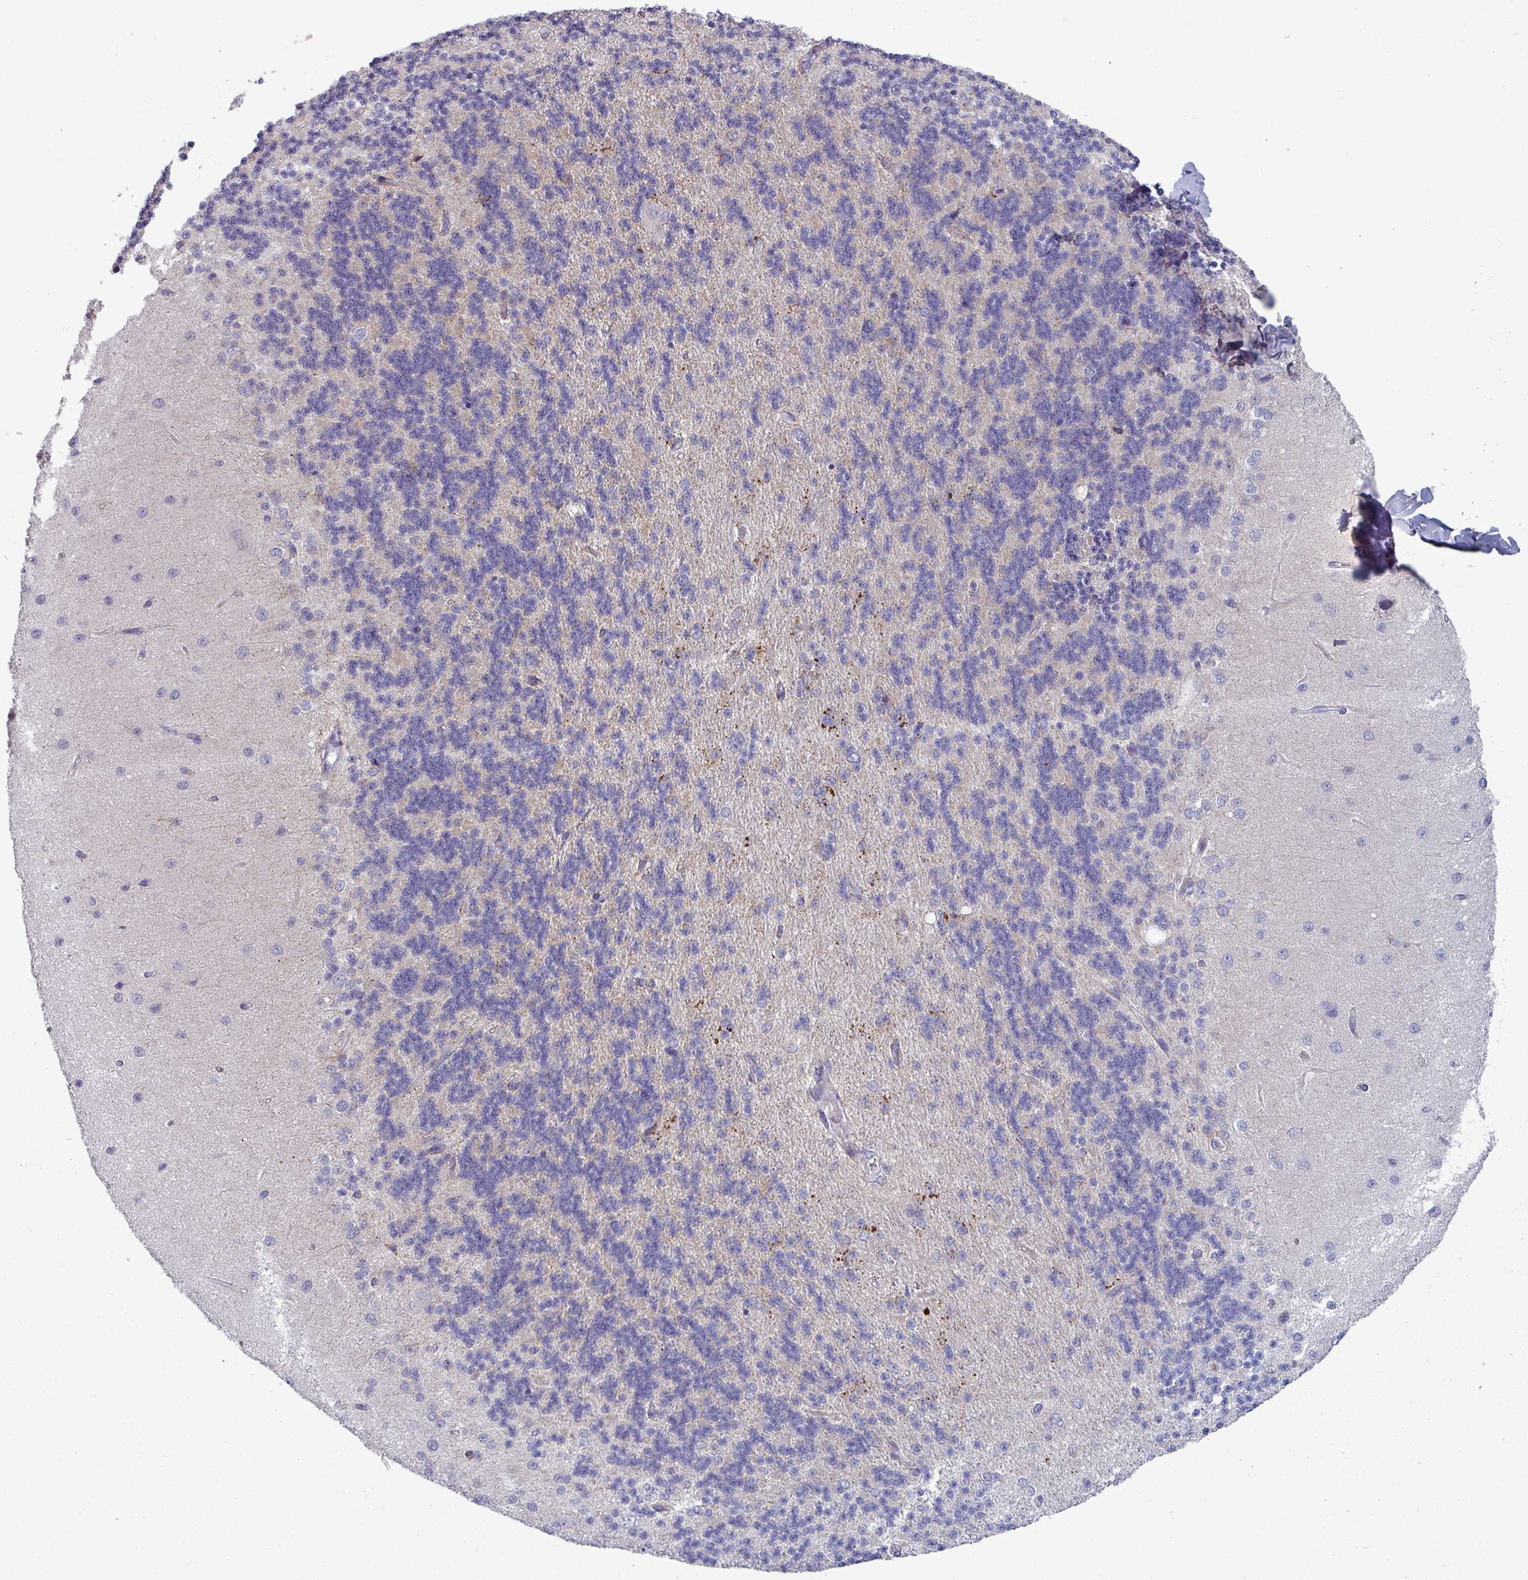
{"staining": {"intensity": "moderate", "quantity": "25%-75%", "location": "cytoplasmic/membranous"}, "tissue": "cerebellum", "cell_type": "Cells in granular layer", "image_type": "normal", "snomed": [{"axis": "morphology", "description": "Normal tissue, NOS"}, {"axis": "topography", "description": "Cerebellum"}], "caption": "IHC of unremarkable human cerebellum demonstrates medium levels of moderate cytoplasmic/membranous expression in approximately 25%-75% of cells in granular layer.", "gene": "ZNF615", "patient": {"sex": "female", "age": 29}}